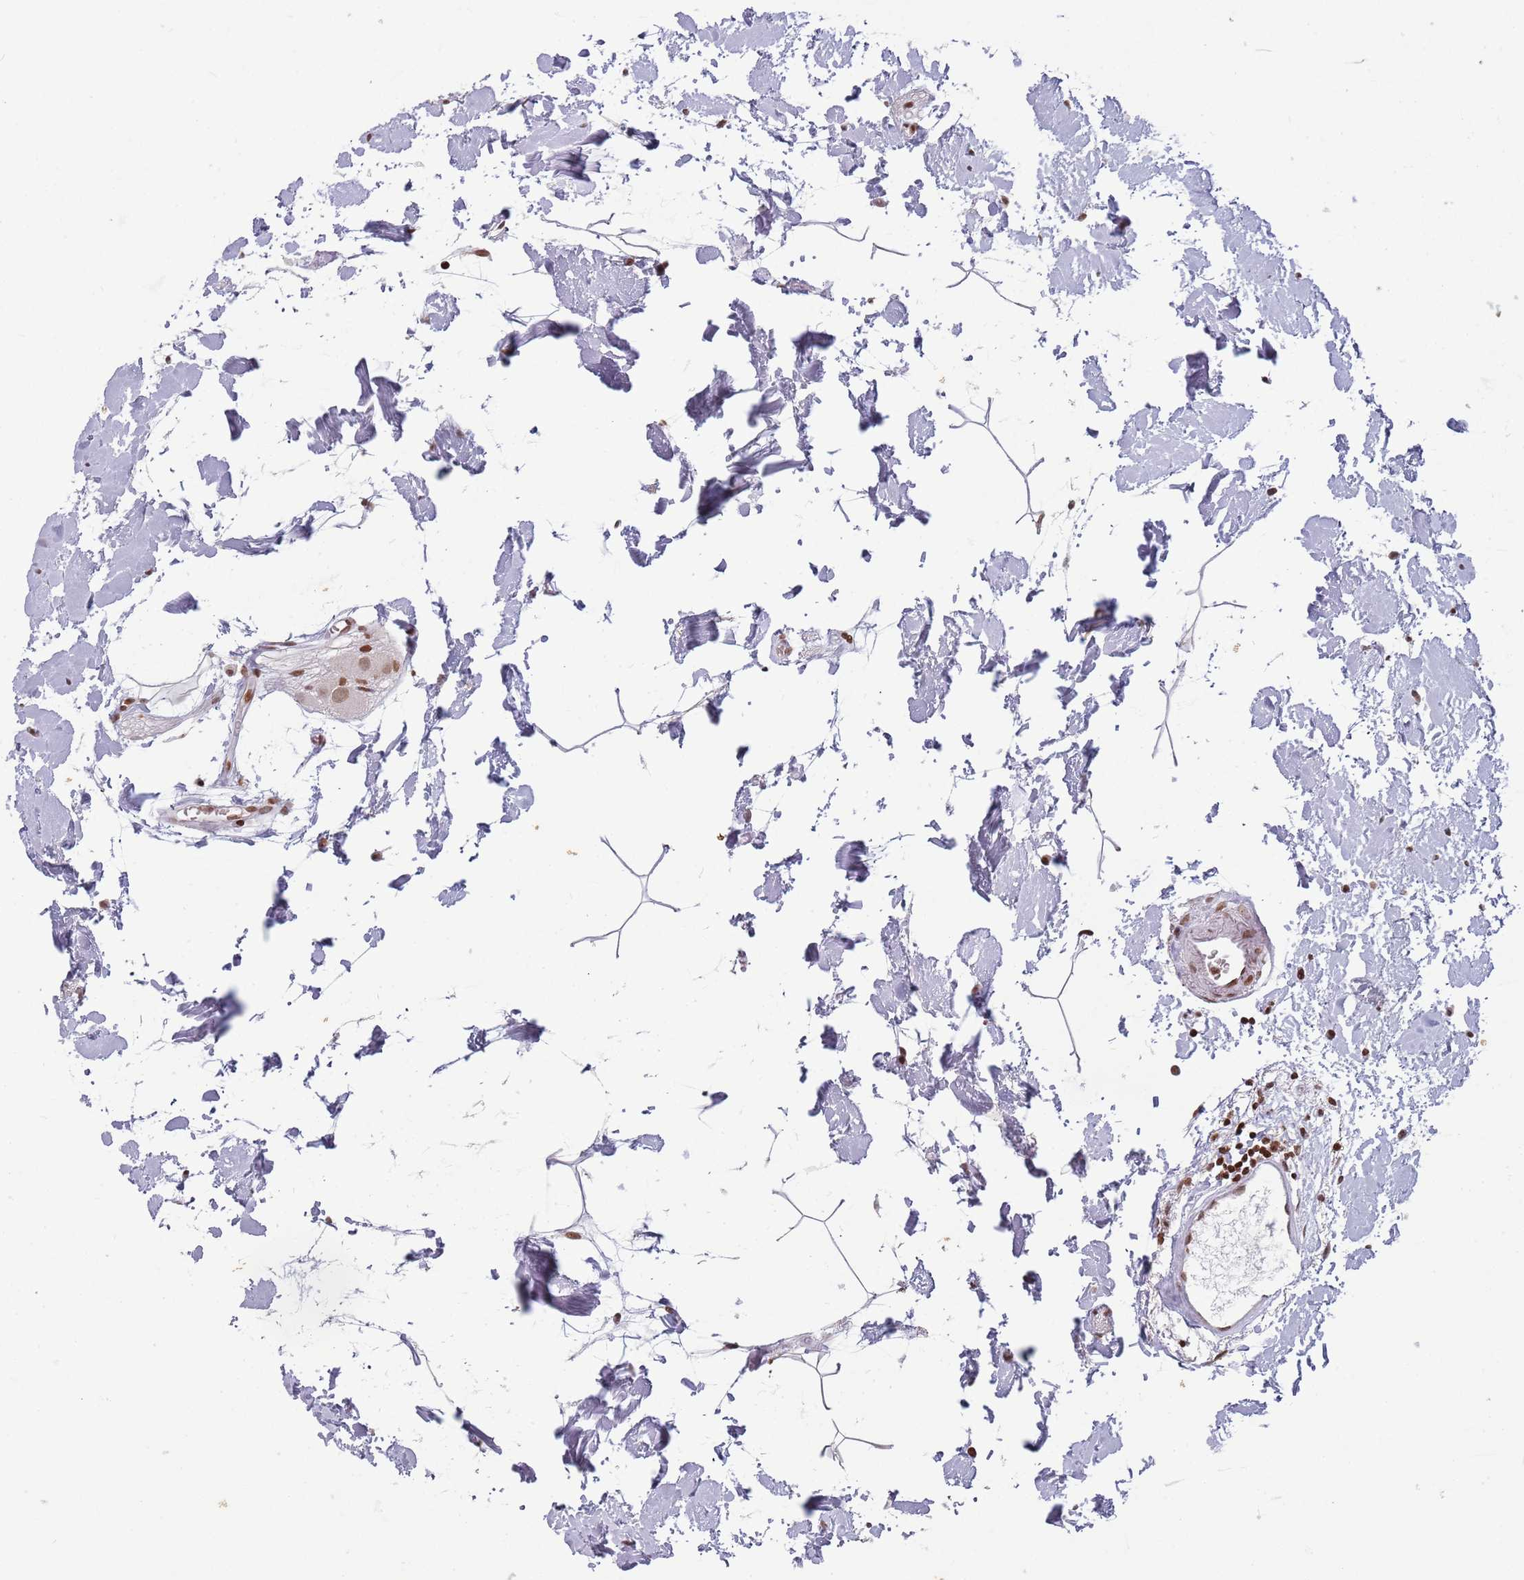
{"staining": {"intensity": "moderate", "quantity": ">75%", "location": "nuclear"}, "tissue": "colon", "cell_type": "Endothelial cells", "image_type": "normal", "snomed": [{"axis": "morphology", "description": "Normal tissue, NOS"}, {"axis": "topography", "description": "Colon"}], "caption": "High-magnification brightfield microscopy of normal colon stained with DAB (brown) and counterstained with hematoxylin (blue). endothelial cells exhibit moderate nuclear expression is present in approximately>75% of cells. The protein of interest is shown in brown color, while the nuclei are stained blue.", "gene": "SH3RF3", "patient": {"sex": "female", "age": 84}}